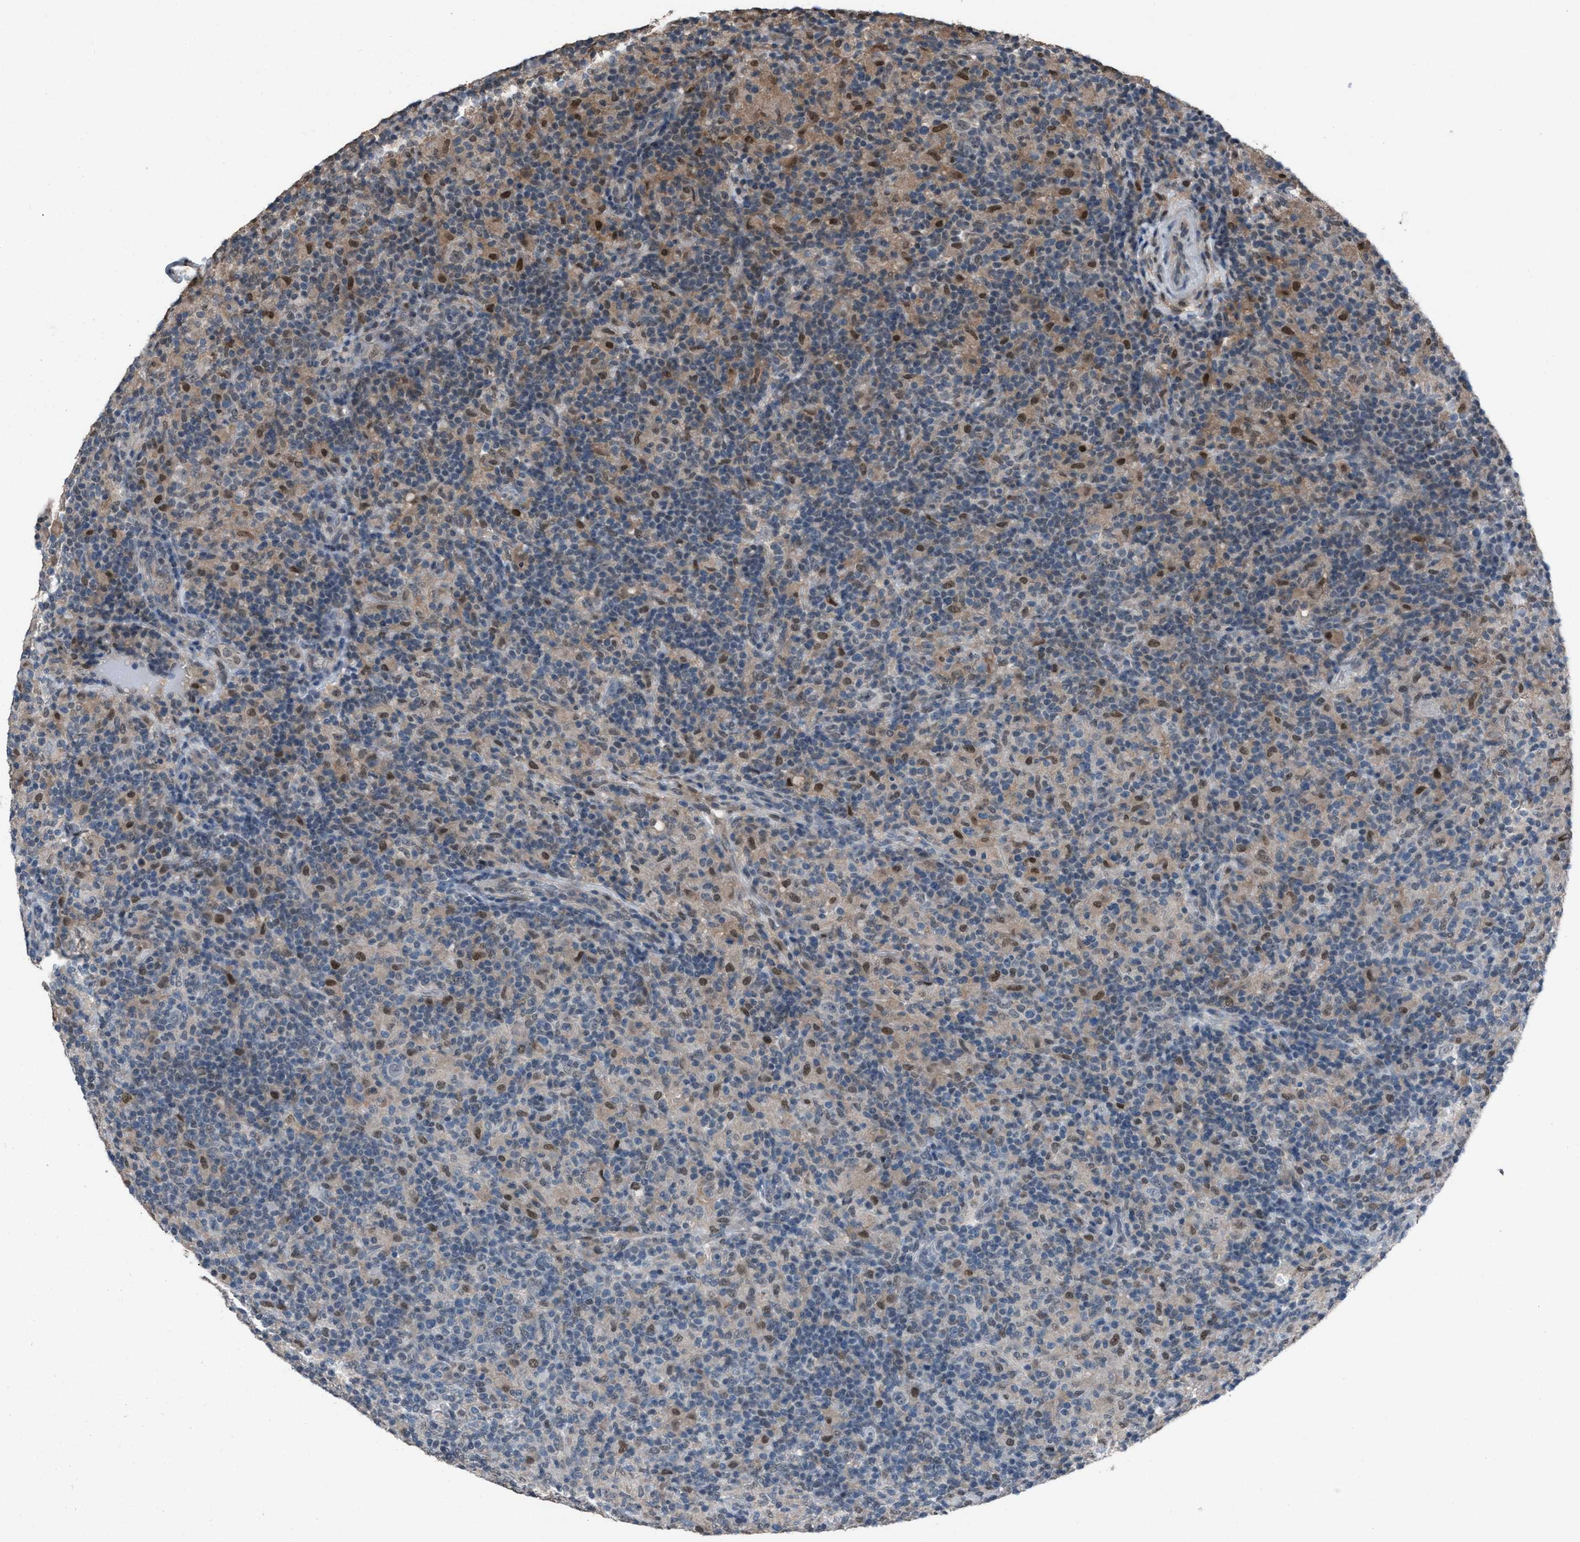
{"staining": {"intensity": "negative", "quantity": "none", "location": "none"}, "tissue": "lymphoma", "cell_type": "Tumor cells", "image_type": "cancer", "snomed": [{"axis": "morphology", "description": "Hodgkin's disease, NOS"}, {"axis": "topography", "description": "Lymph node"}], "caption": "High magnification brightfield microscopy of lymphoma stained with DAB (3,3'-diaminobenzidine) (brown) and counterstained with hematoxylin (blue): tumor cells show no significant expression.", "gene": "ZNF276", "patient": {"sex": "male", "age": 70}}